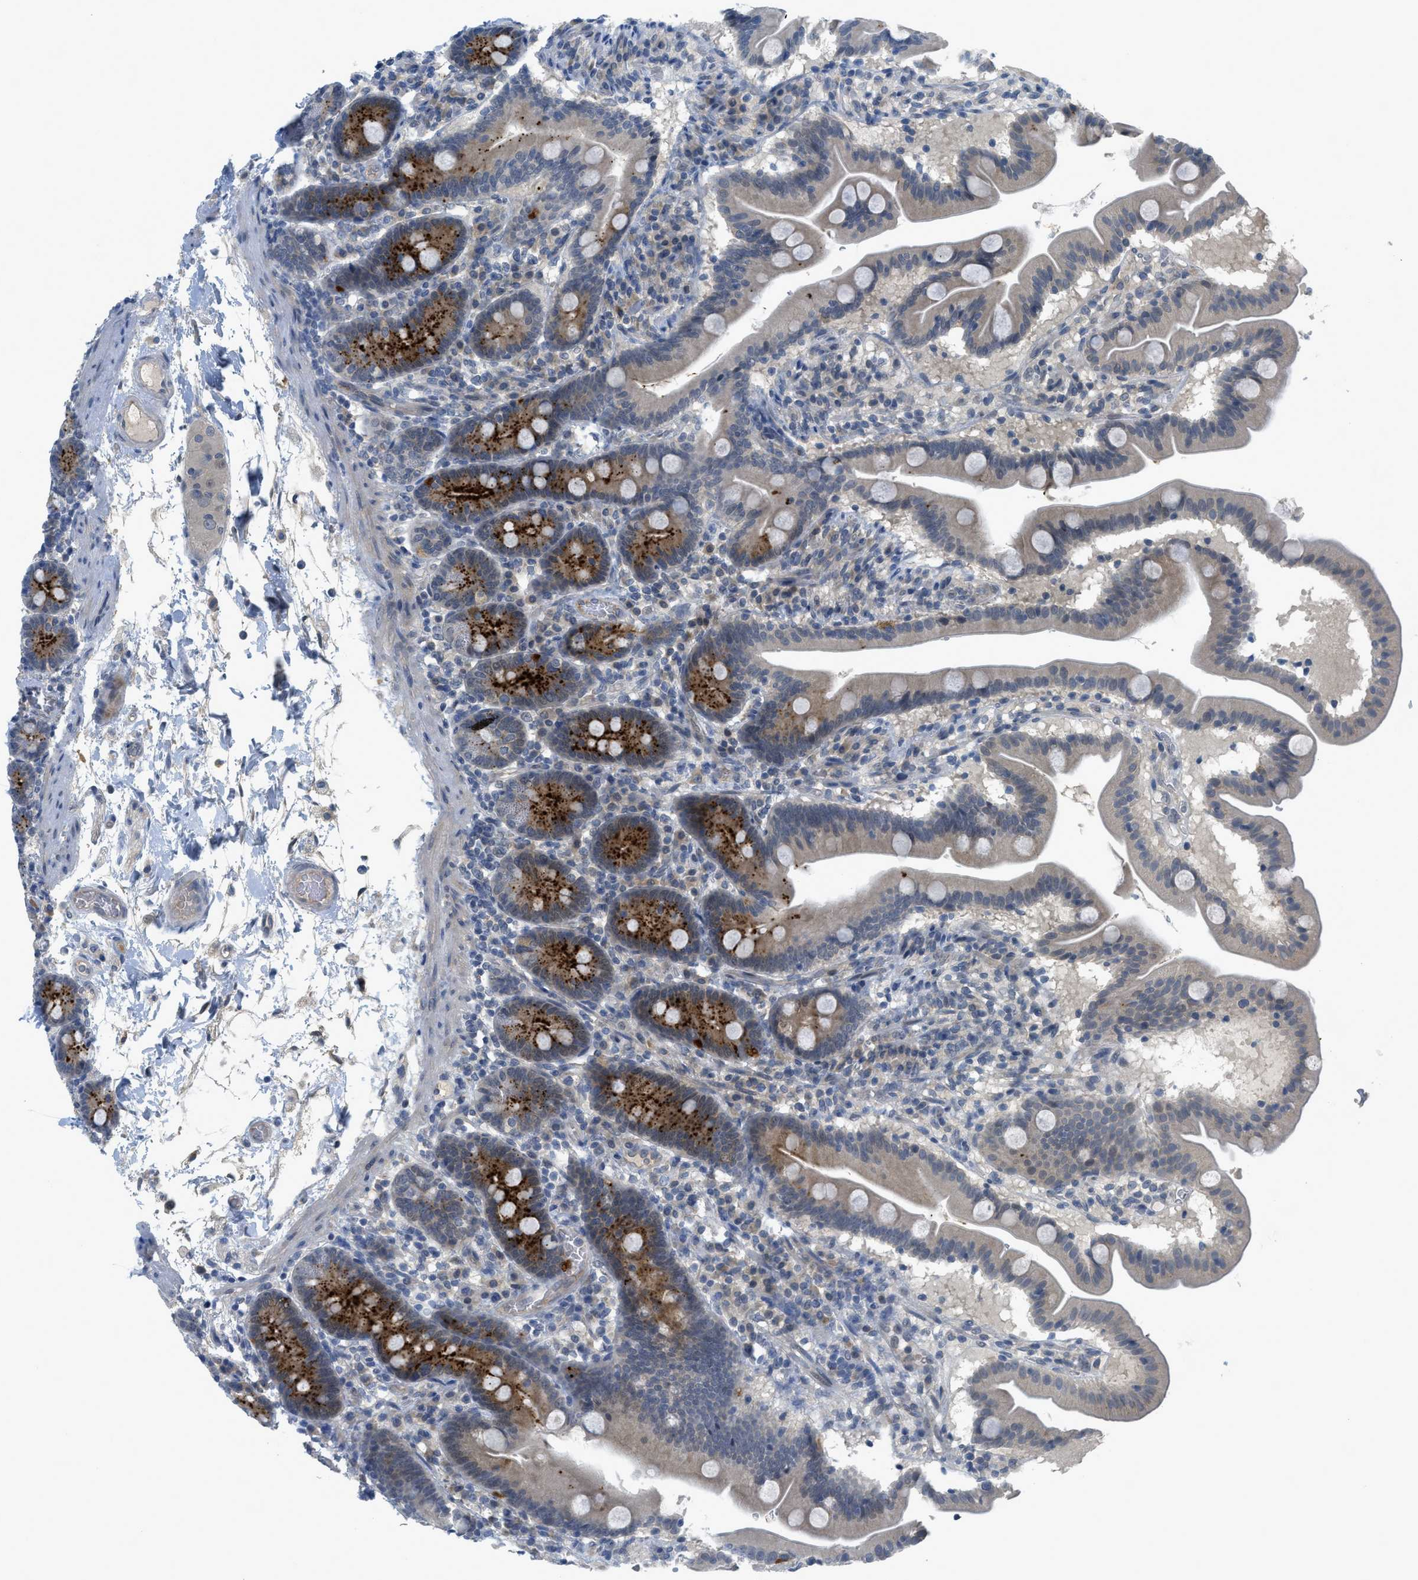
{"staining": {"intensity": "strong", "quantity": "25%-75%", "location": "cytoplasmic/membranous"}, "tissue": "duodenum", "cell_type": "Glandular cells", "image_type": "normal", "snomed": [{"axis": "morphology", "description": "Normal tissue, NOS"}, {"axis": "topography", "description": "Duodenum"}], "caption": "High-magnification brightfield microscopy of normal duodenum stained with DAB (brown) and counterstained with hematoxylin (blue). glandular cells exhibit strong cytoplasmic/membranous staining is appreciated in approximately25%-75% of cells.", "gene": "TNFAIP1", "patient": {"sex": "male", "age": 54}}